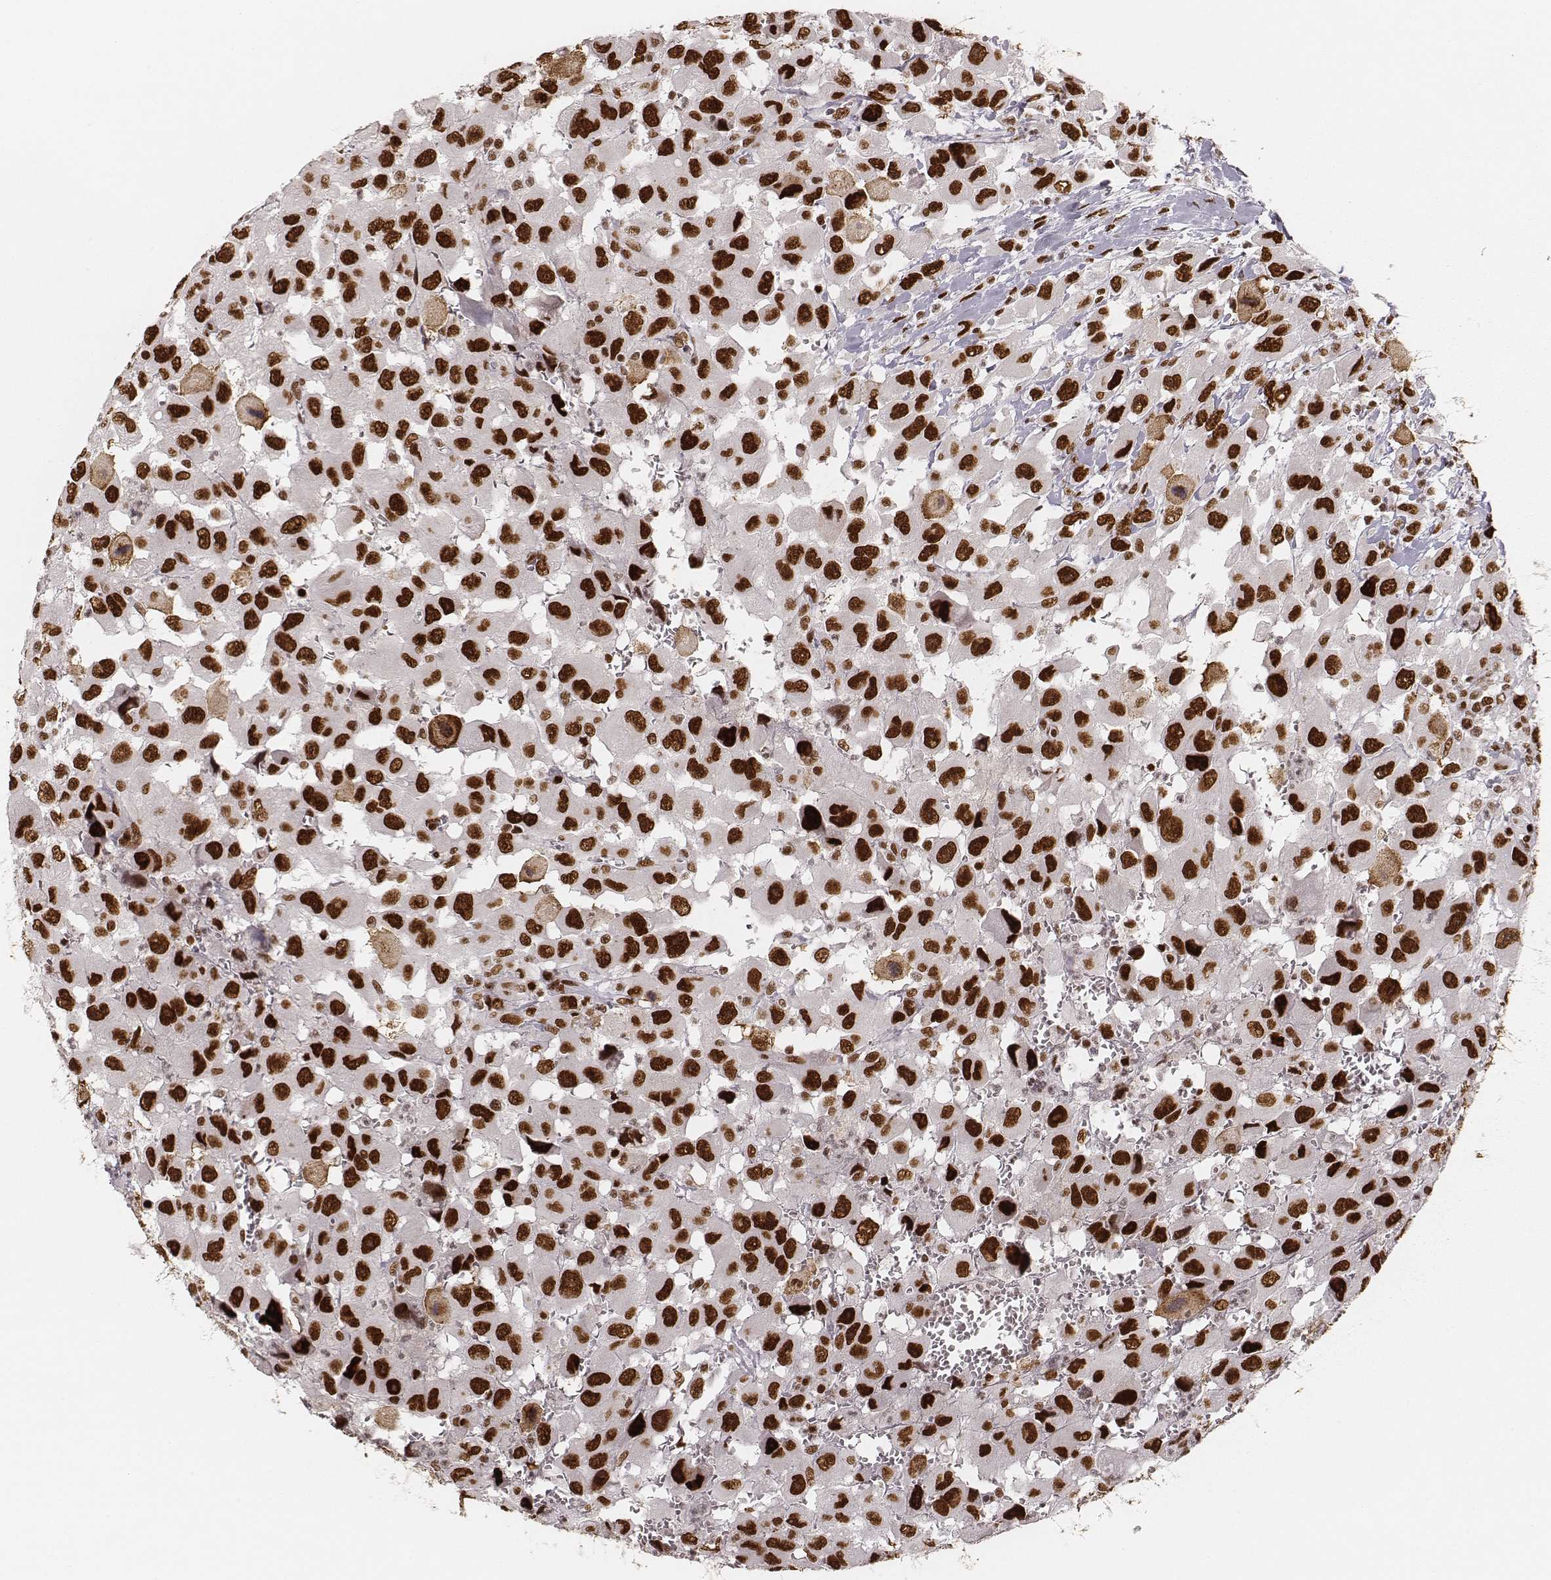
{"staining": {"intensity": "strong", "quantity": ">75%", "location": "nuclear"}, "tissue": "head and neck cancer", "cell_type": "Tumor cells", "image_type": "cancer", "snomed": [{"axis": "morphology", "description": "Squamous cell carcinoma, NOS"}, {"axis": "morphology", "description": "Squamous cell carcinoma, metastatic, NOS"}, {"axis": "topography", "description": "Oral tissue"}, {"axis": "topography", "description": "Head-Neck"}], "caption": "Metastatic squamous cell carcinoma (head and neck) stained with IHC demonstrates strong nuclear expression in approximately >75% of tumor cells.", "gene": "HNRNPC", "patient": {"sex": "female", "age": 85}}